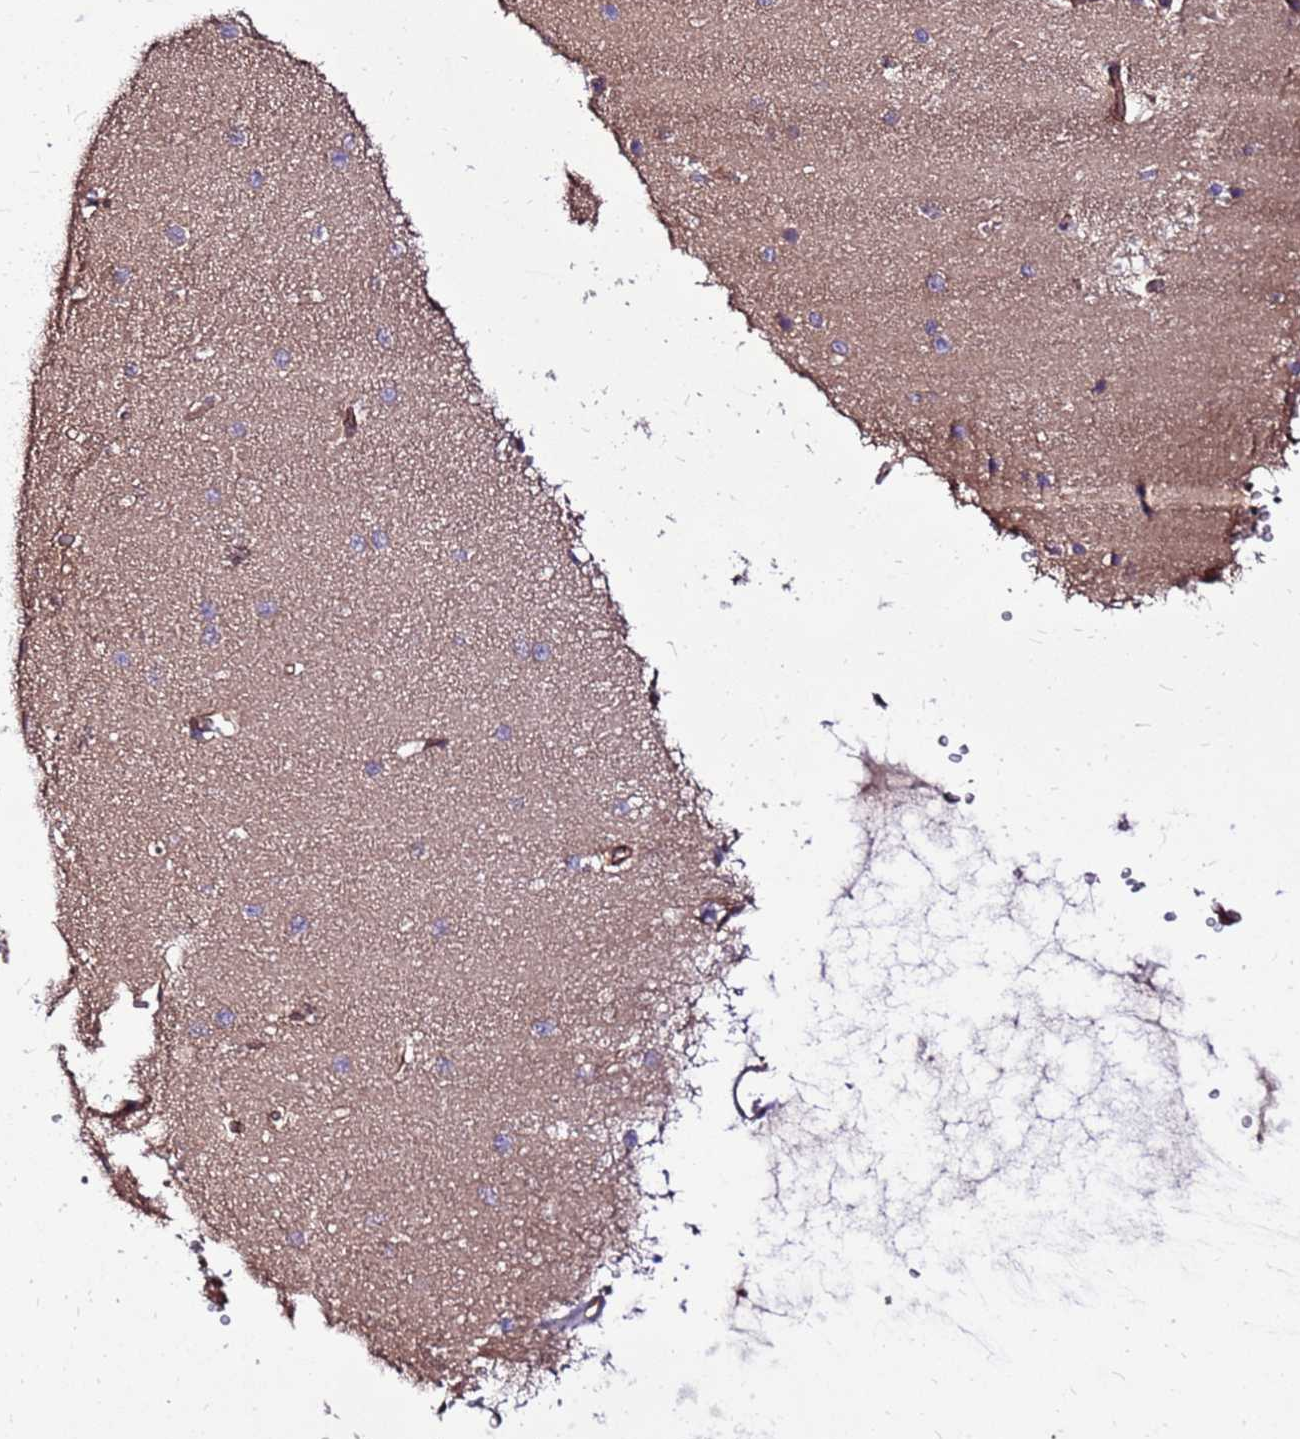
{"staining": {"intensity": "weak", "quantity": "25%-75%", "location": "cytoplasmic/membranous"}, "tissue": "cerebellum", "cell_type": "Cells in granular layer", "image_type": "normal", "snomed": [{"axis": "morphology", "description": "Normal tissue, NOS"}, {"axis": "topography", "description": "Cerebellum"}], "caption": "A low amount of weak cytoplasmic/membranous expression is present in about 25%-75% of cells in granular layer in normal cerebellum.", "gene": "EI24", "patient": {"sex": "male", "age": 37}}